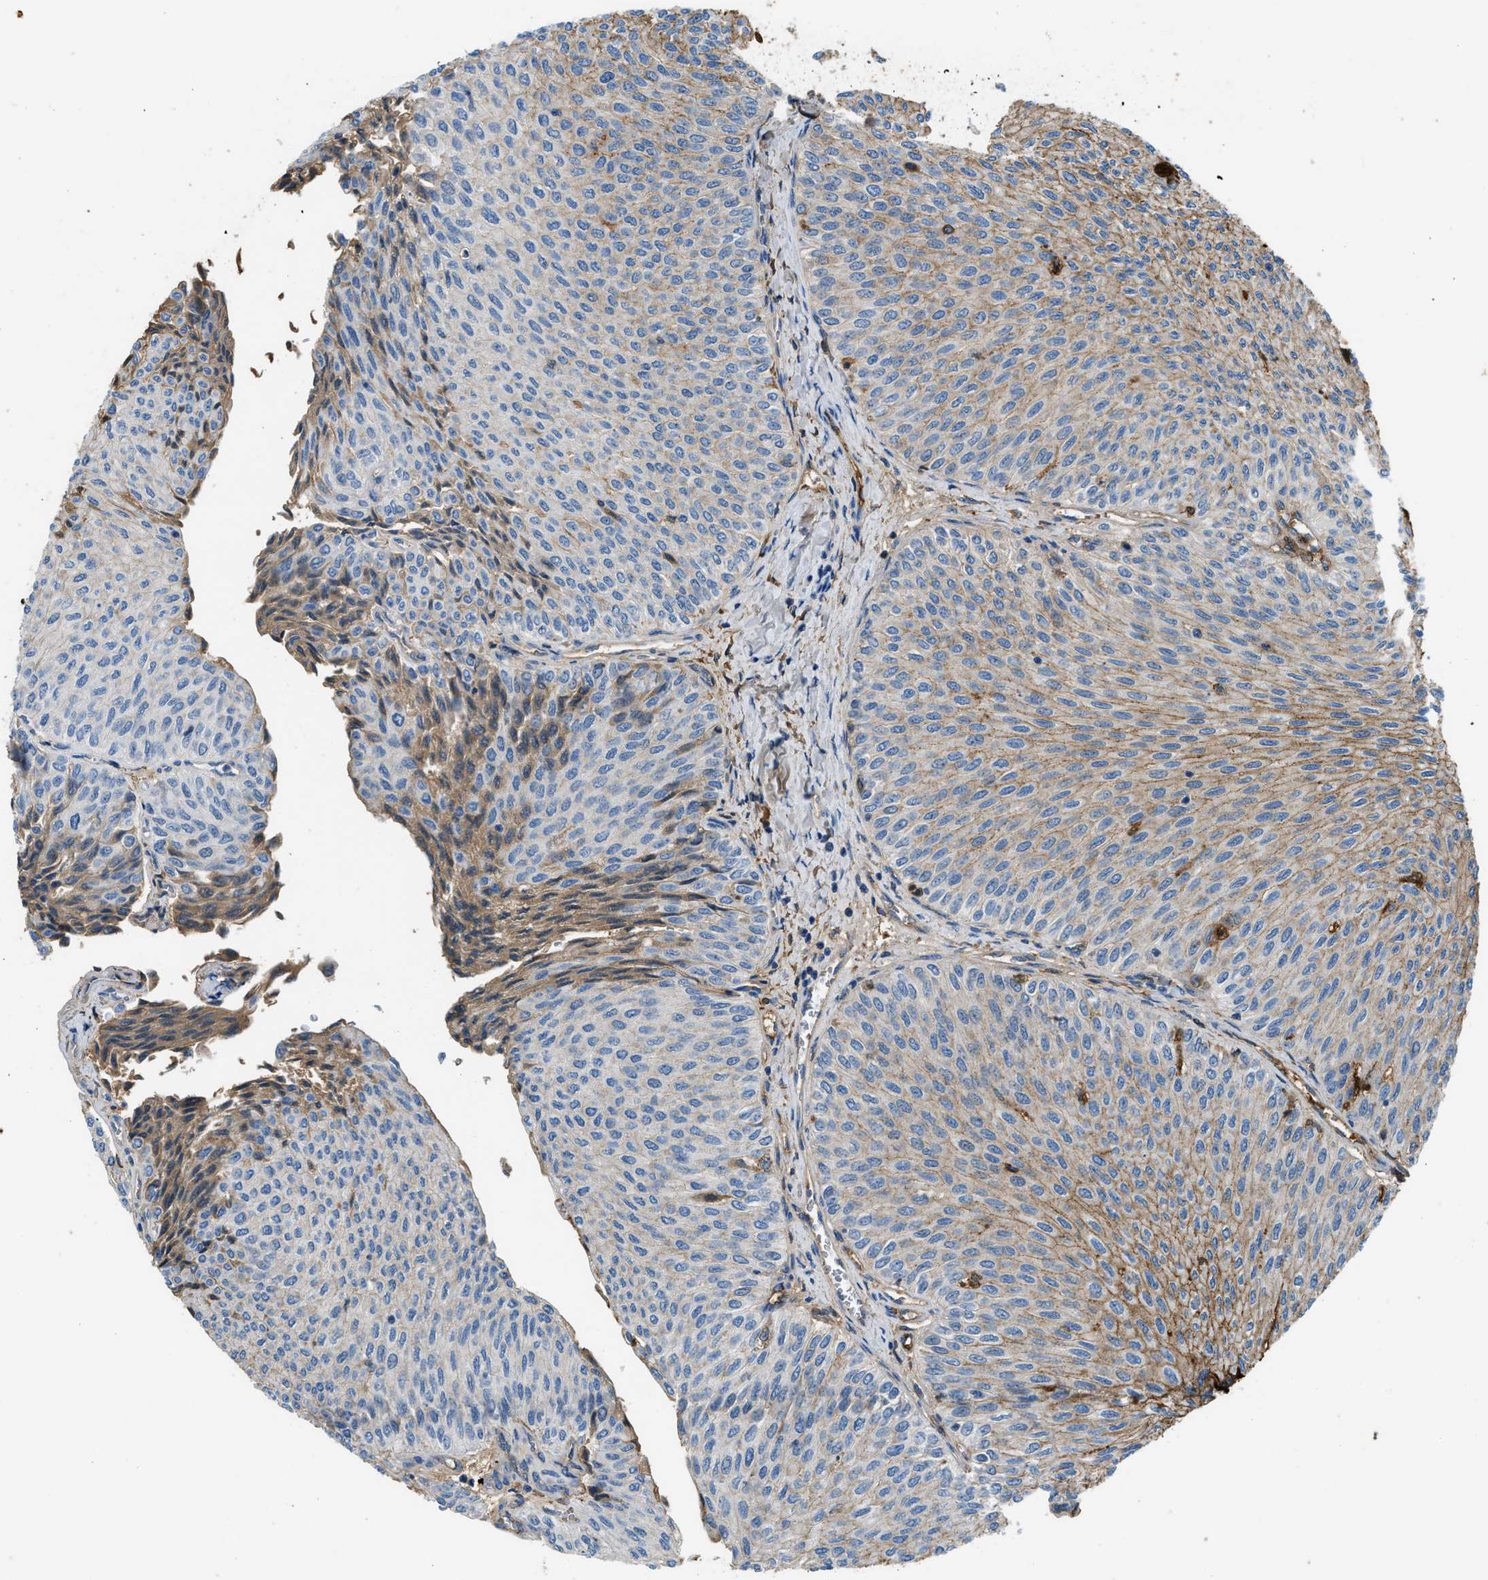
{"staining": {"intensity": "moderate", "quantity": "25%-75%", "location": "cytoplasmic/membranous"}, "tissue": "urothelial cancer", "cell_type": "Tumor cells", "image_type": "cancer", "snomed": [{"axis": "morphology", "description": "Urothelial carcinoma, Low grade"}, {"axis": "topography", "description": "Urinary bladder"}], "caption": "Moderate cytoplasmic/membranous protein positivity is identified in about 25%-75% of tumor cells in low-grade urothelial carcinoma.", "gene": "STC1", "patient": {"sex": "male", "age": 78}}